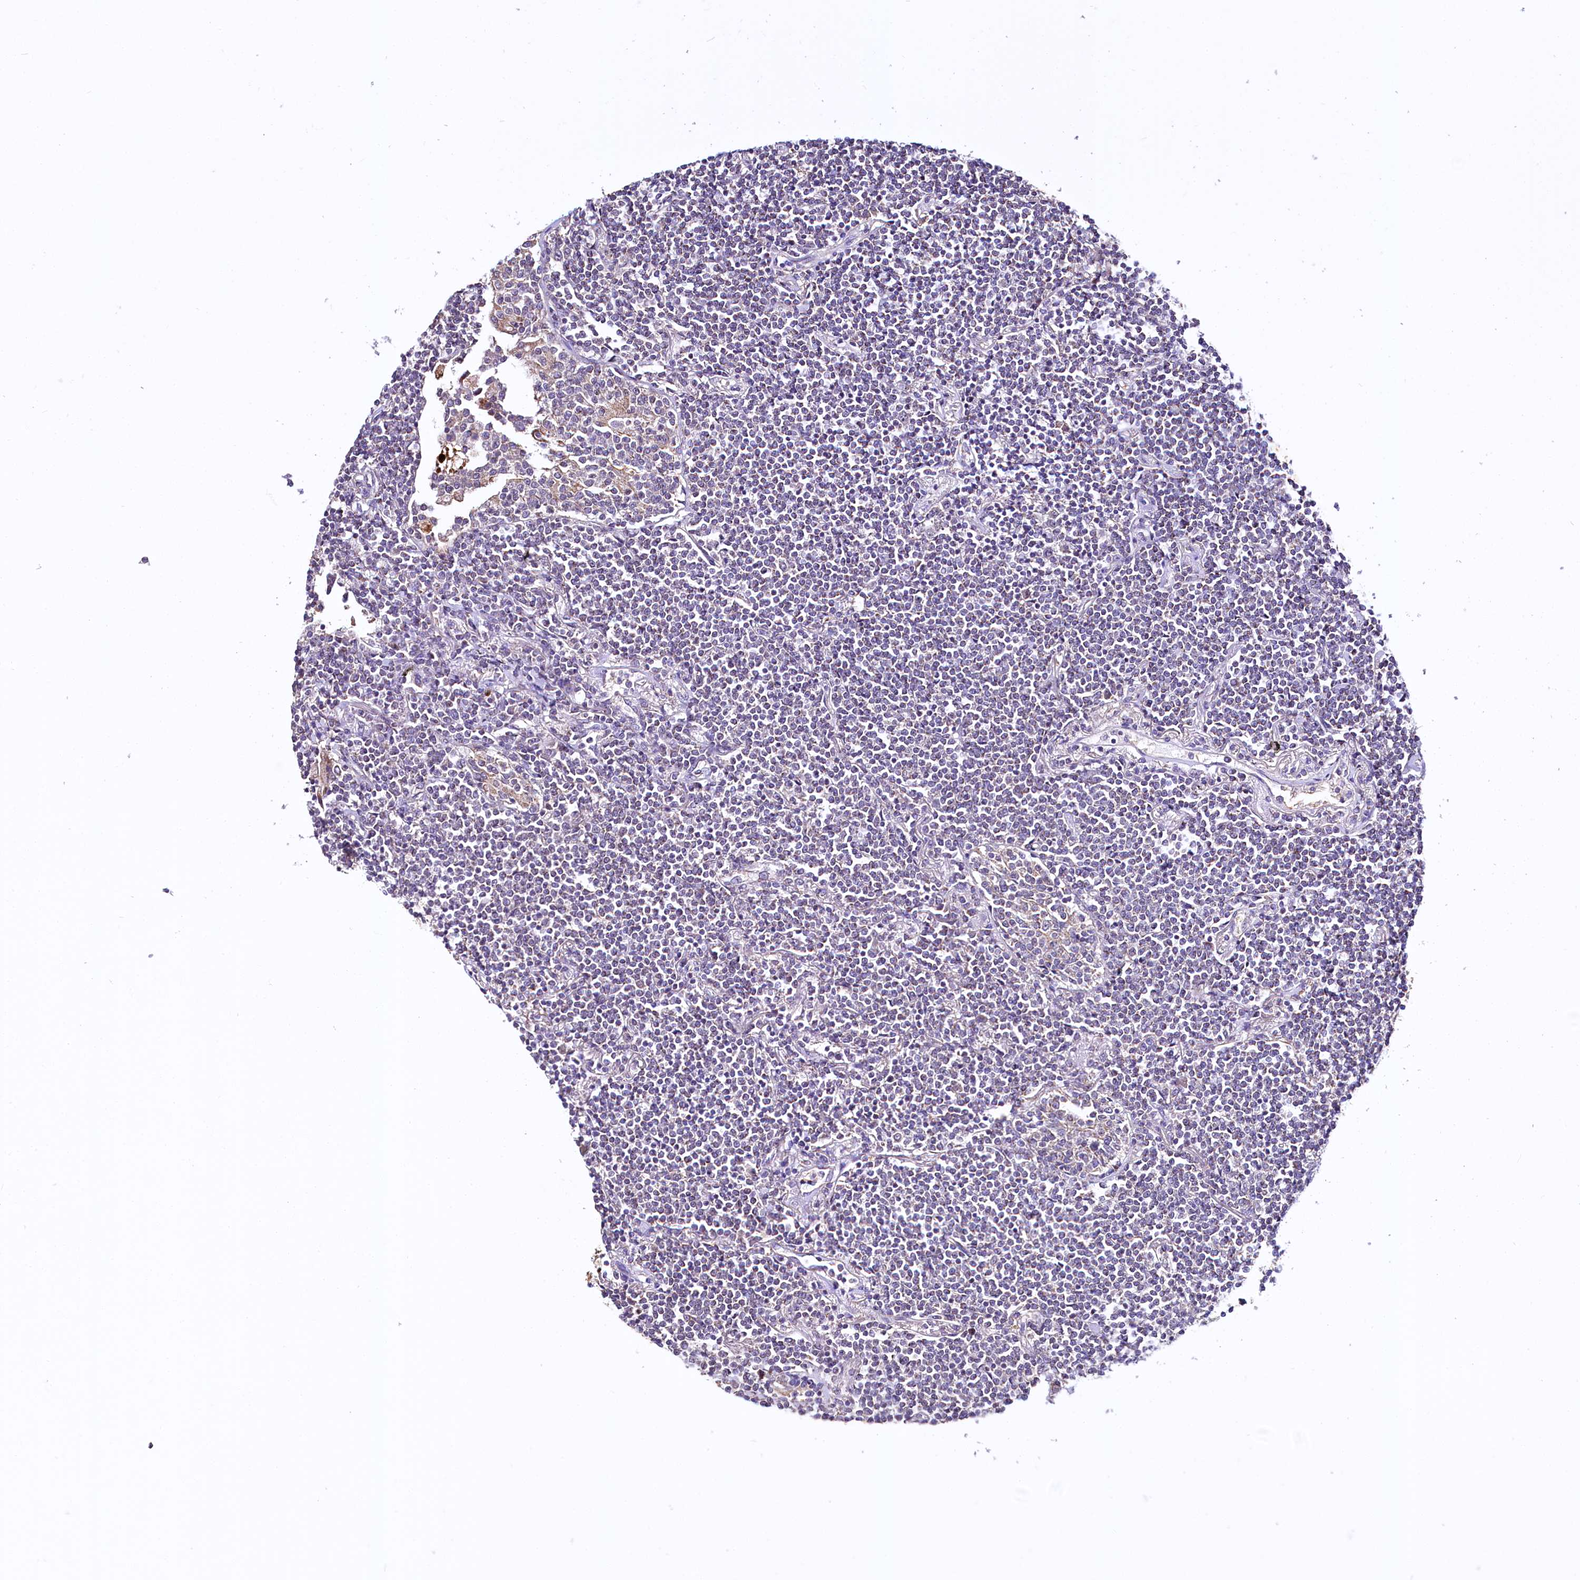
{"staining": {"intensity": "negative", "quantity": "none", "location": "none"}, "tissue": "lymphoma", "cell_type": "Tumor cells", "image_type": "cancer", "snomed": [{"axis": "morphology", "description": "Malignant lymphoma, non-Hodgkin's type, Low grade"}, {"axis": "topography", "description": "Lung"}], "caption": "There is no significant expression in tumor cells of malignant lymphoma, non-Hodgkin's type (low-grade).", "gene": "CEP295", "patient": {"sex": "female", "age": 71}}